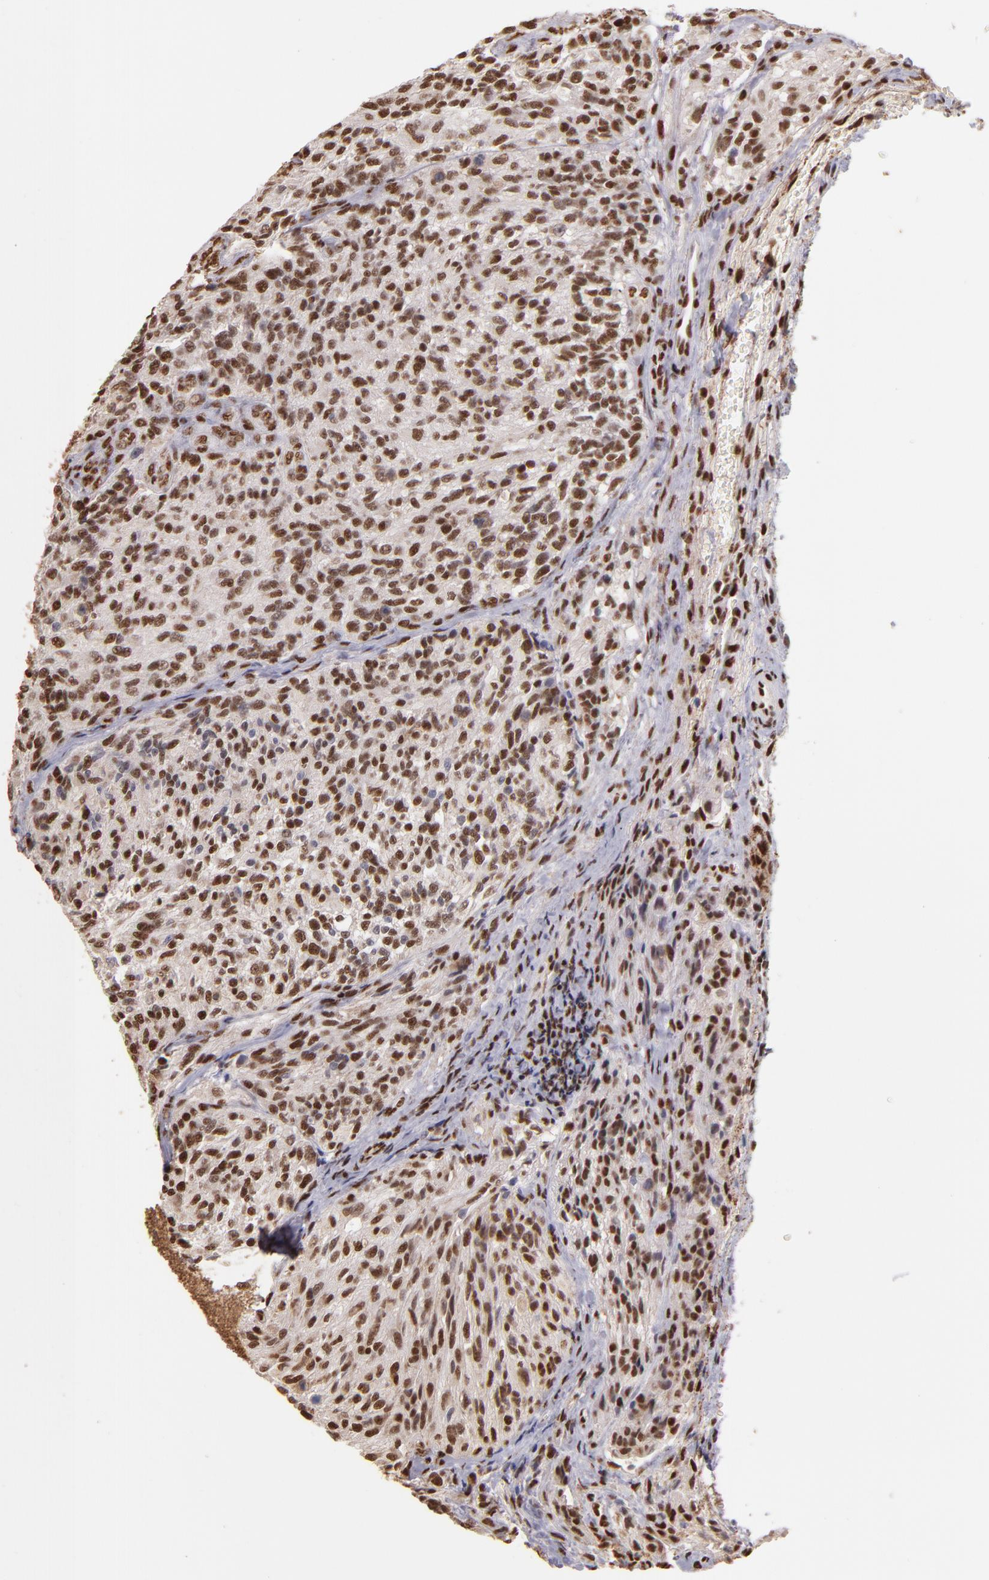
{"staining": {"intensity": "moderate", "quantity": ">75%", "location": "nuclear"}, "tissue": "glioma", "cell_type": "Tumor cells", "image_type": "cancer", "snomed": [{"axis": "morphology", "description": "Normal tissue, NOS"}, {"axis": "morphology", "description": "Glioma, malignant, High grade"}, {"axis": "topography", "description": "Cerebral cortex"}], "caption": "A brown stain labels moderate nuclear expression of a protein in human malignant glioma (high-grade) tumor cells.", "gene": "SP1", "patient": {"sex": "male", "age": 56}}